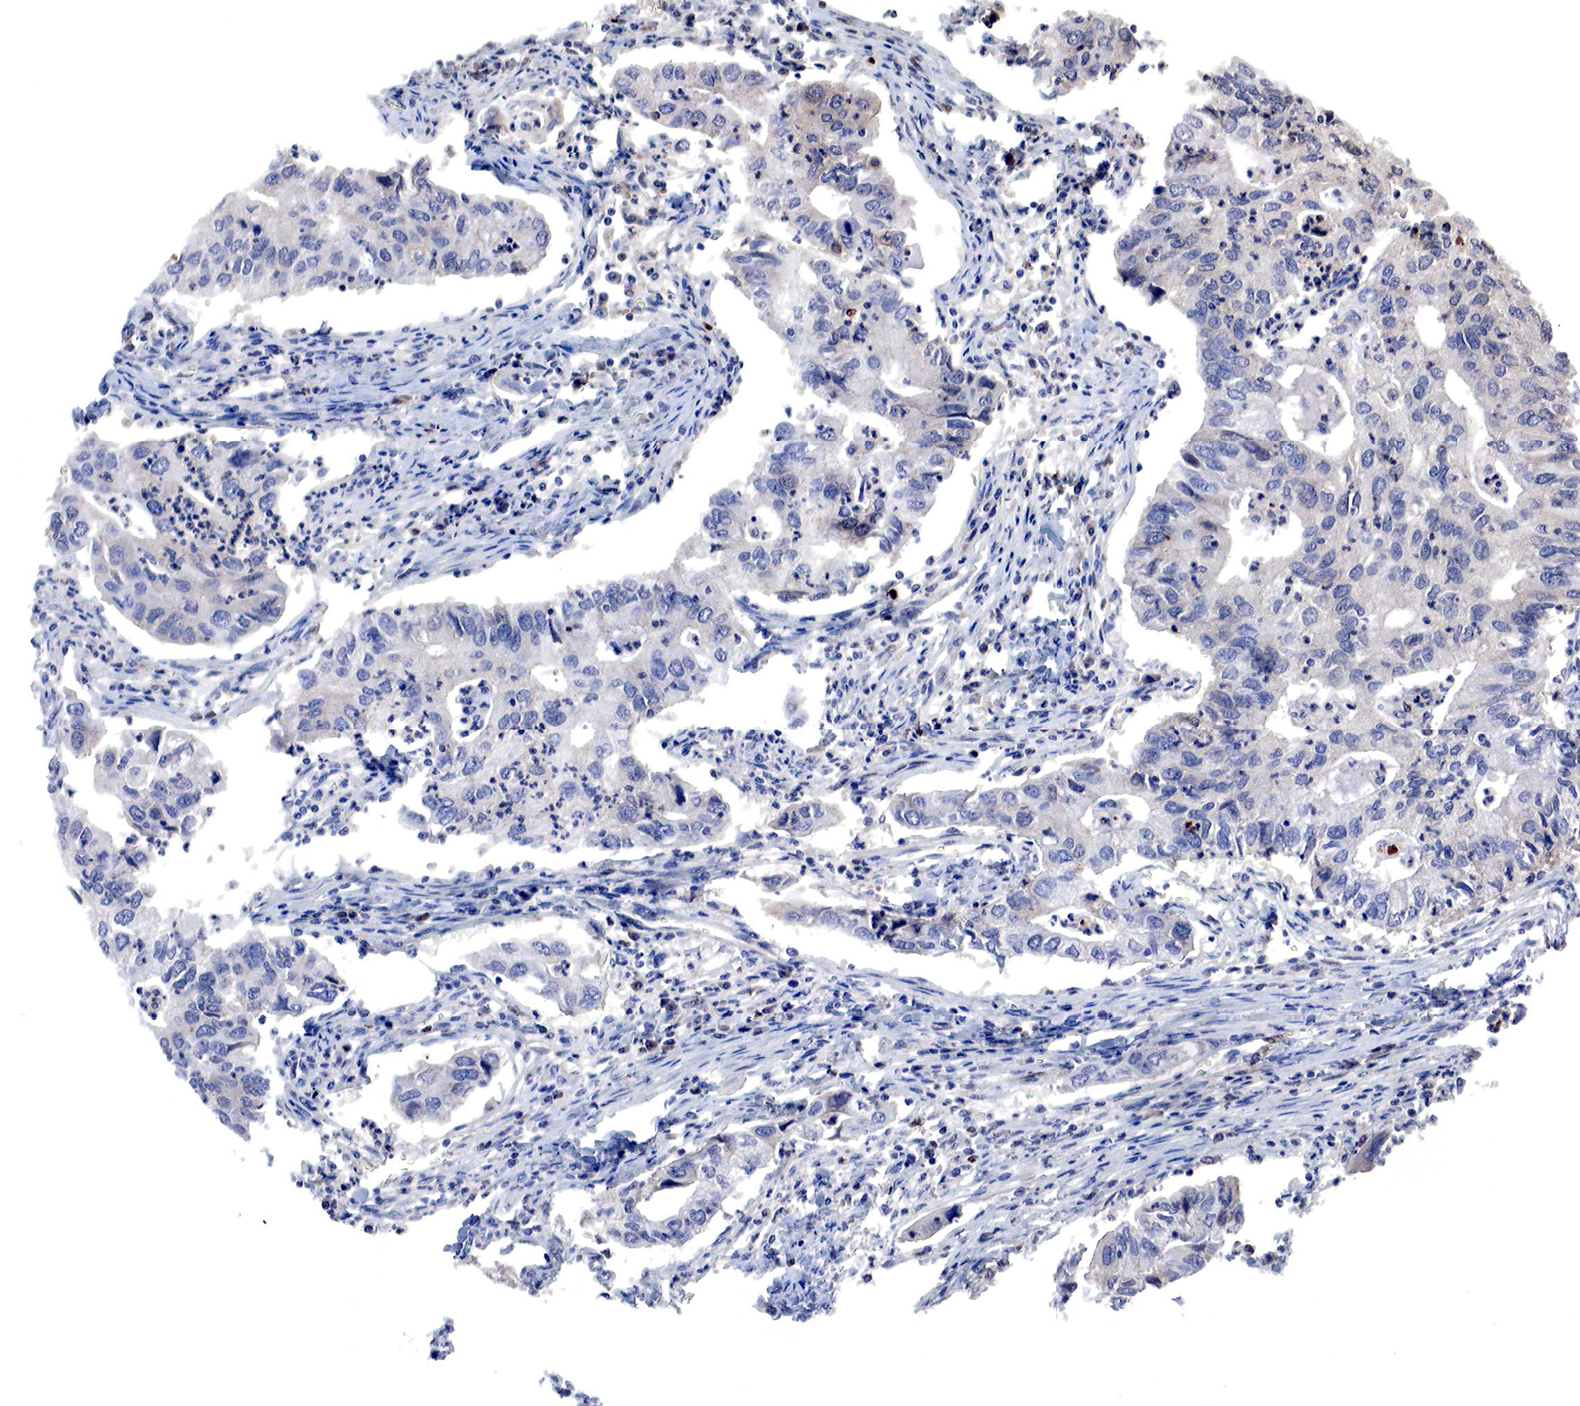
{"staining": {"intensity": "negative", "quantity": "none", "location": "none"}, "tissue": "lung cancer", "cell_type": "Tumor cells", "image_type": "cancer", "snomed": [{"axis": "morphology", "description": "Adenocarcinoma, NOS"}, {"axis": "topography", "description": "Lung"}], "caption": "Immunohistochemistry histopathology image of lung cancer (adenocarcinoma) stained for a protein (brown), which displays no positivity in tumor cells.", "gene": "DACH2", "patient": {"sex": "male", "age": 48}}